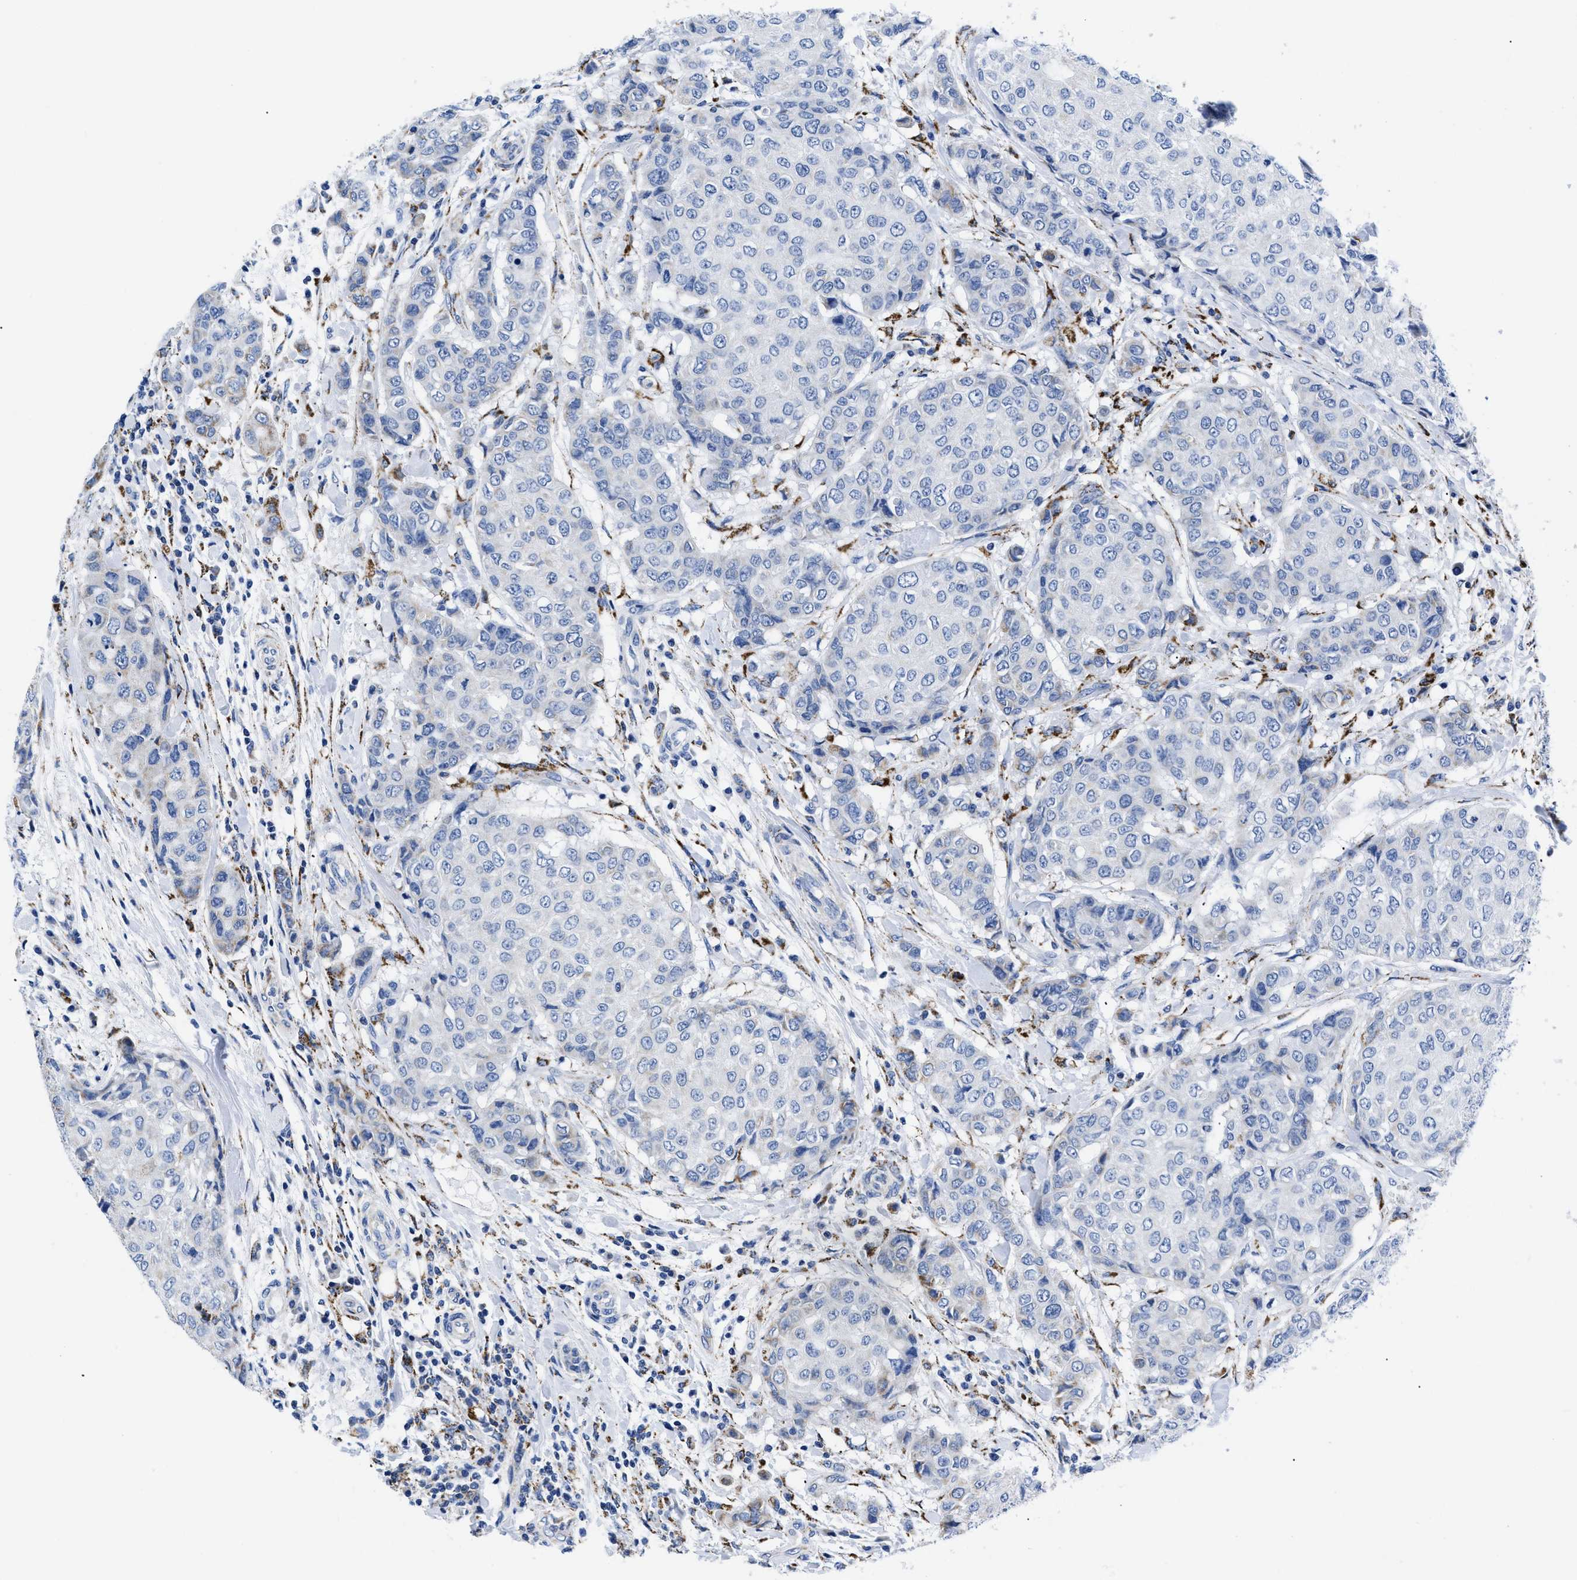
{"staining": {"intensity": "weak", "quantity": "<25%", "location": "cytoplasmic/membranous"}, "tissue": "breast cancer", "cell_type": "Tumor cells", "image_type": "cancer", "snomed": [{"axis": "morphology", "description": "Duct carcinoma"}, {"axis": "topography", "description": "Breast"}], "caption": "High power microscopy micrograph of an IHC histopathology image of invasive ductal carcinoma (breast), revealing no significant expression in tumor cells.", "gene": "GPR149", "patient": {"sex": "female", "age": 27}}